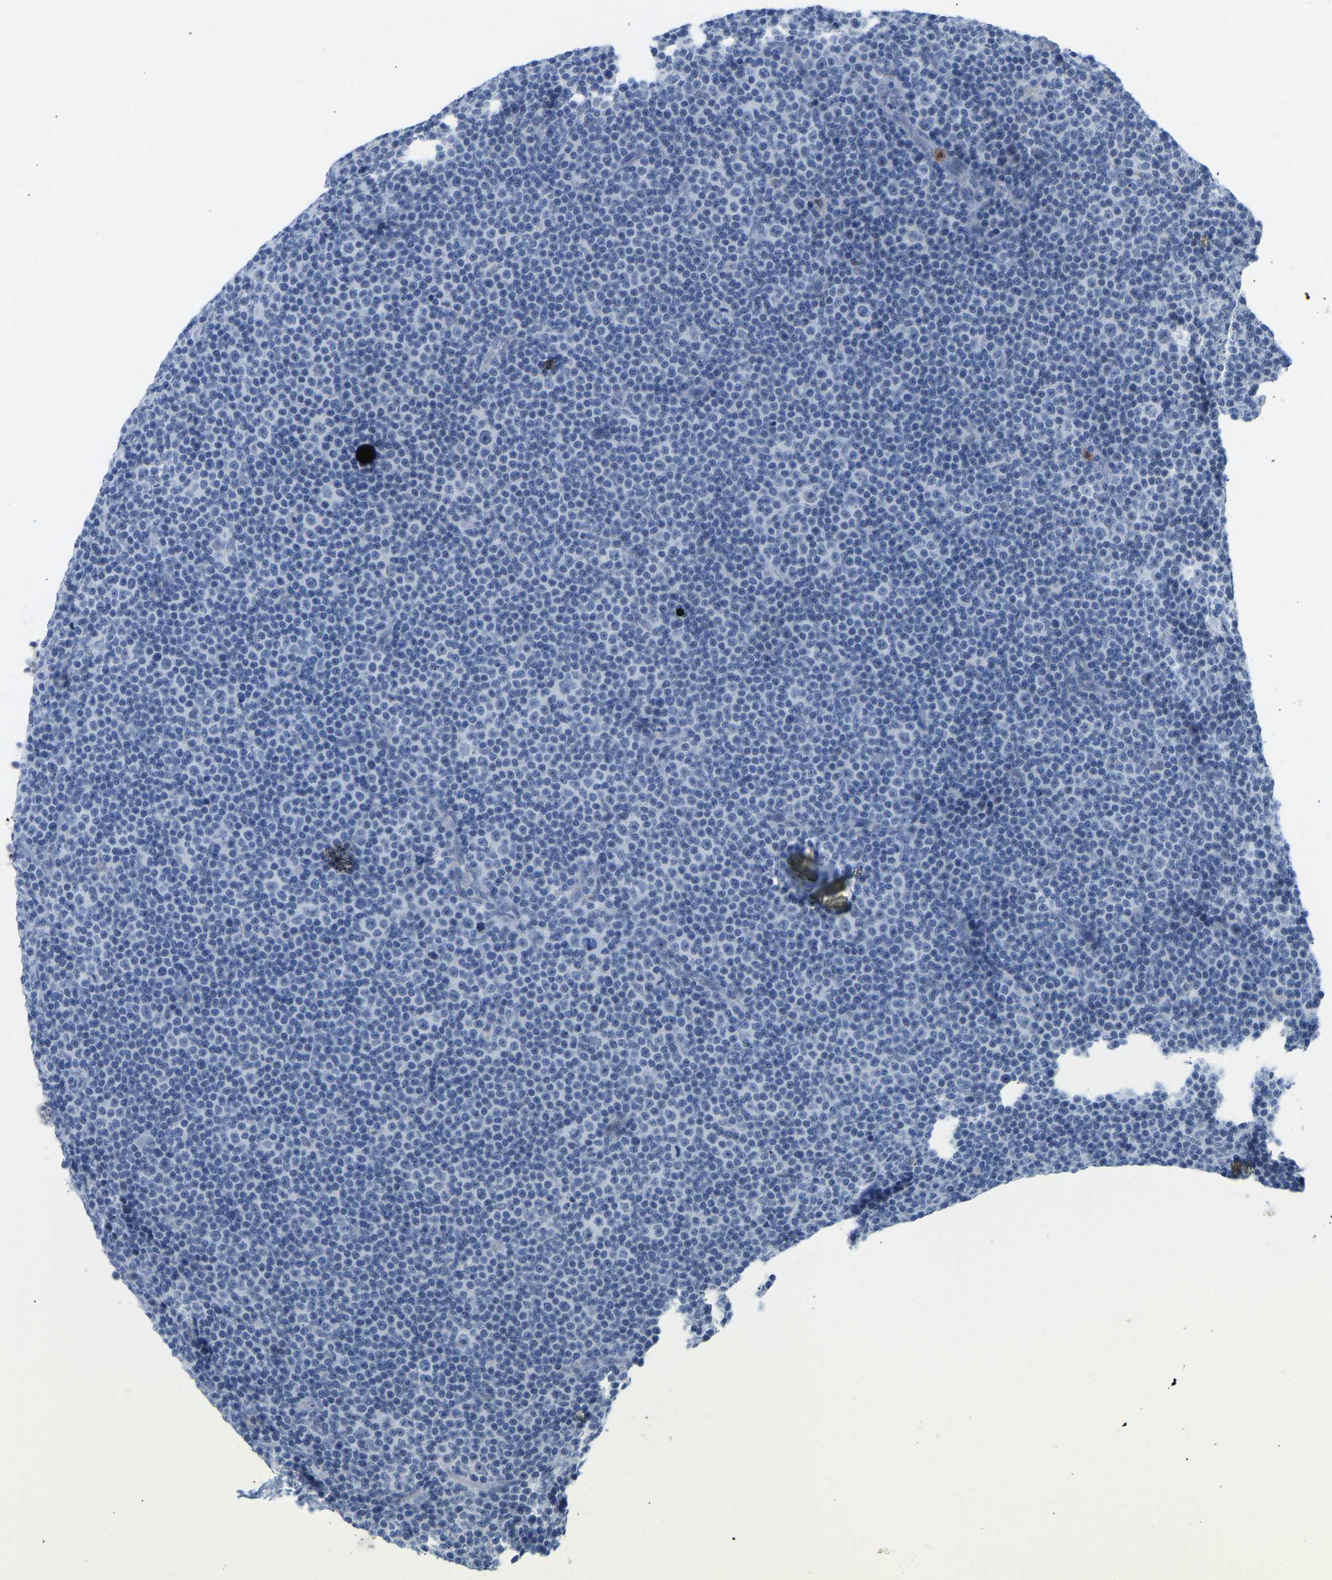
{"staining": {"intensity": "negative", "quantity": "none", "location": "none"}, "tissue": "lymphoma", "cell_type": "Tumor cells", "image_type": "cancer", "snomed": [{"axis": "morphology", "description": "Malignant lymphoma, non-Hodgkin's type, Low grade"}, {"axis": "topography", "description": "Lymph node"}], "caption": "Lymphoma stained for a protein using immunohistochemistry displays no staining tumor cells.", "gene": "TXNDC2", "patient": {"sex": "female", "age": 67}}